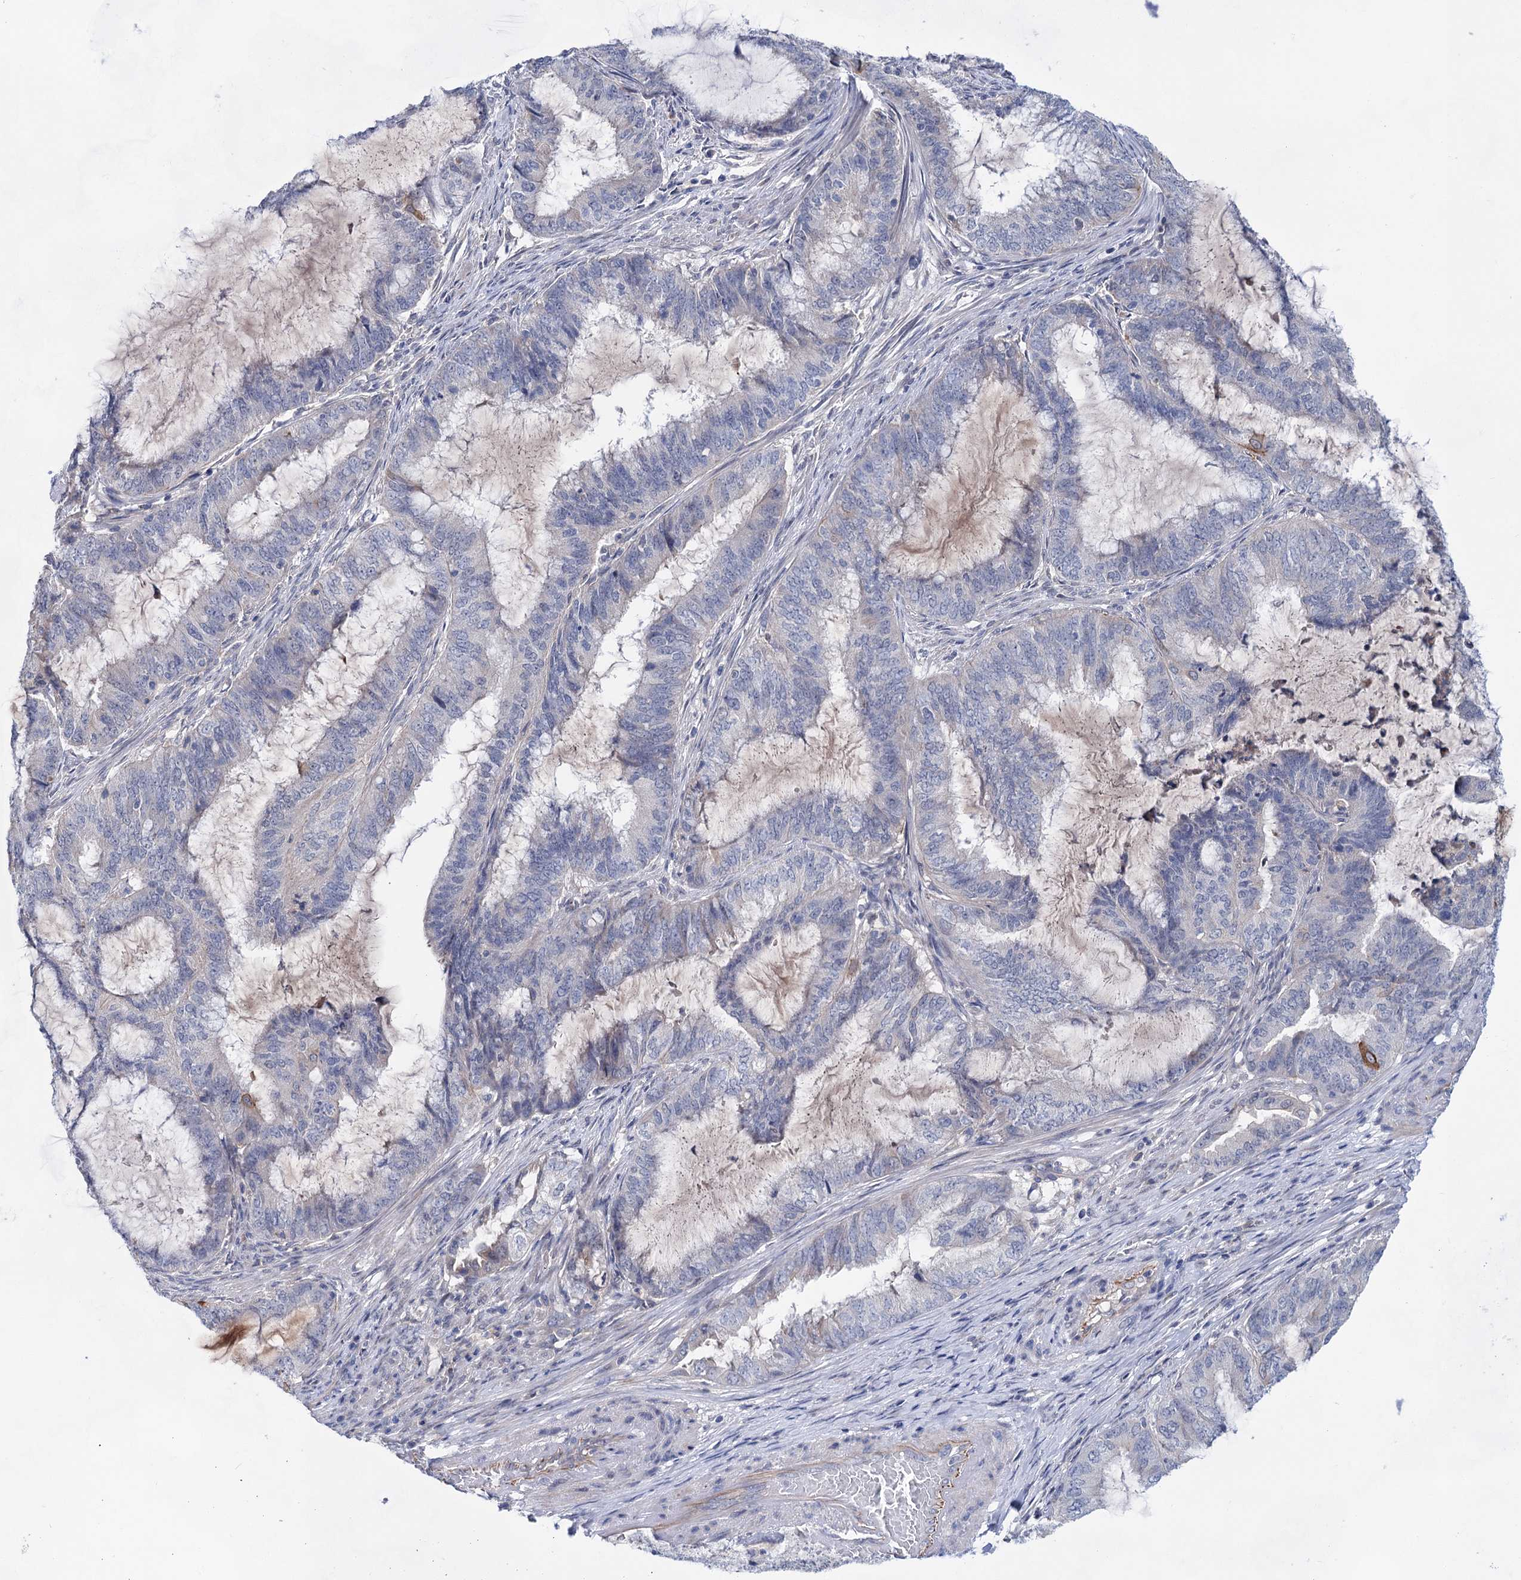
{"staining": {"intensity": "negative", "quantity": "none", "location": "none"}, "tissue": "endometrial cancer", "cell_type": "Tumor cells", "image_type": "cancer", "snomed": [{"axis": "morphology", "description": "Adenocarcinoma, NOS"}, {"axis": "topography", "description": "Endometrium"}], "caption": "This histopathology image is of adenocarcinoma (endometrial) stained with immunohistochemistry to label a protein in brown with the nuclei are counter-stained blue. There is no expression in tumor cells.", "gene": "MORN3", "patient": {"sex": "female", "age": 51}}